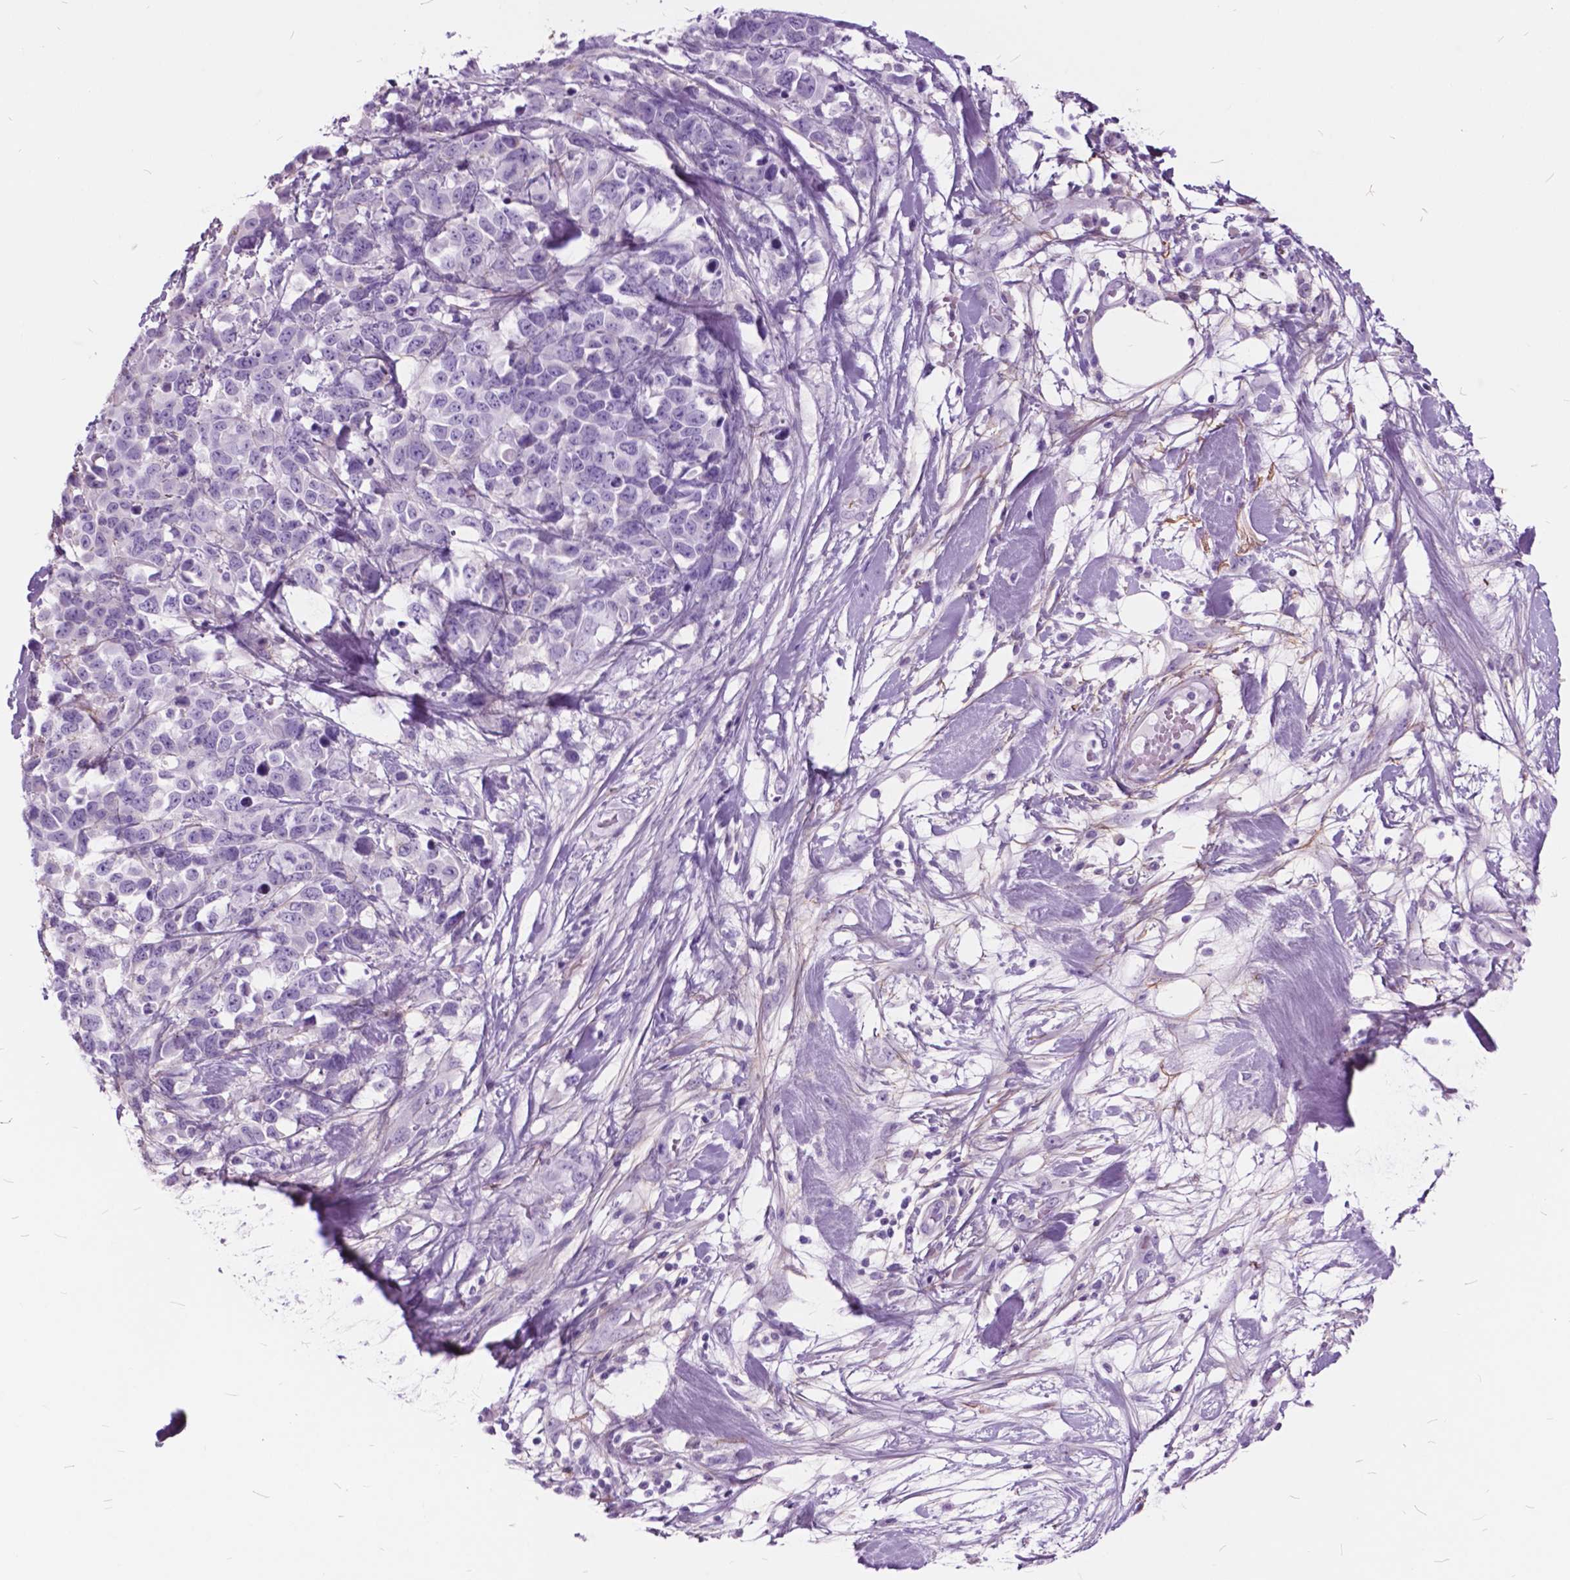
{"staining": {"intensity": "negative", "quantity": "none", "location": "none"}, "tissue": "melanoma", "cell_type": "Tumor cells", "image_type": "cancer", "snomed": [{"axis": "morphology", "description": "Malignant melanoma, Metastatic site"}, {"axis": "topography", "description": "Skin"}], "caption": "Immunohistochemical staining of human melanoma shows no significant positivity in tumor cells. (DAB immunohistochemistry with hematoxylin counter stain).", "gene": "GDF9", "patient": {"sex": "male", "age": 84}}